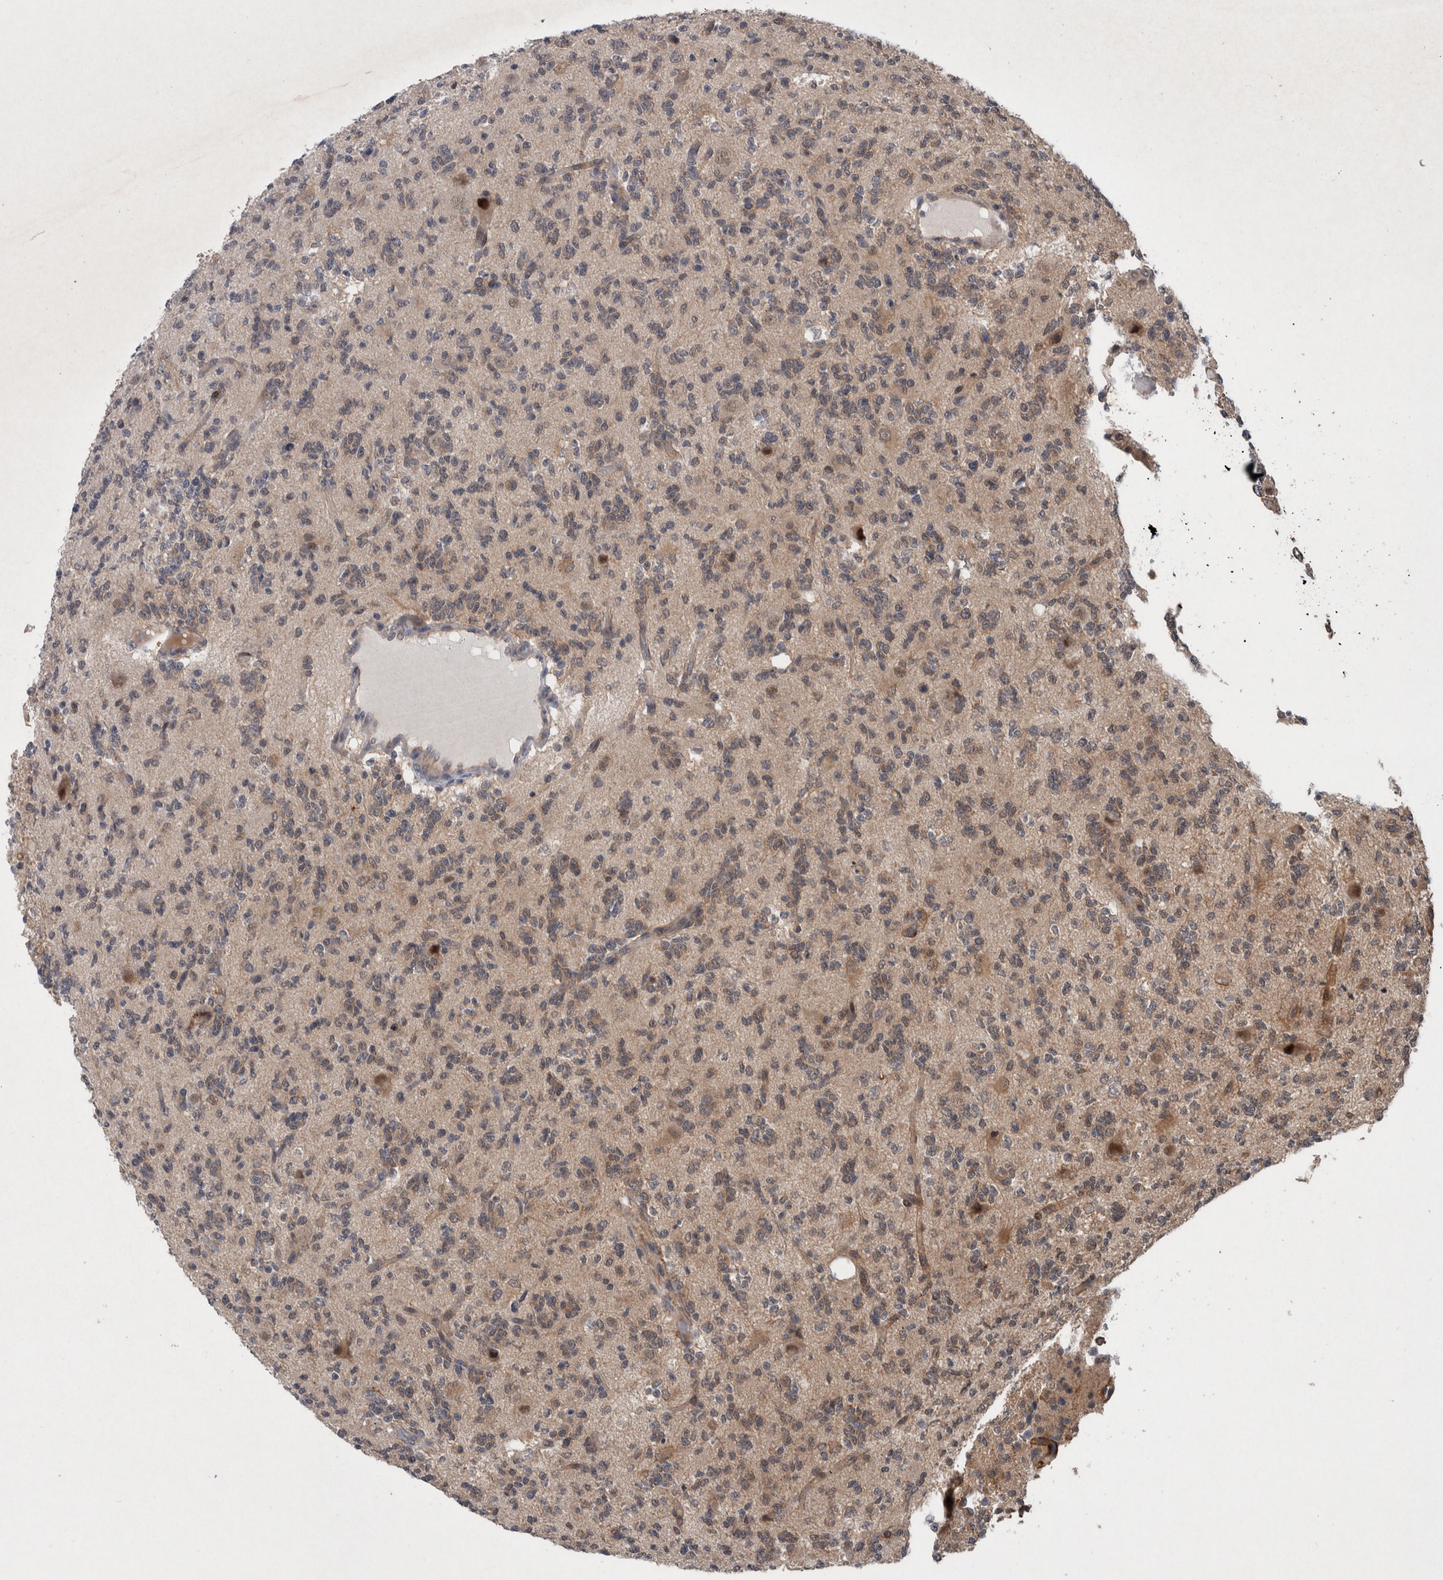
{"staining": {"intensity": "weak", "quantity": "25%-75%", "location": "cytoplasmic/membranous"}, "tissue": "glioma", "cell_type": "Tumor cells", "image_type": "cancer", "snomed": [{"axis": "morphology", "description": "Glioma, malignant, High grade"}, {"axis": "topography", "description": "Brain"}], "caption": "Immunohistochemistry (IHC) photomicrograph of neoplastic tissue: malignant glioma (high-grade) stained using IHC exhibits low levels of weak protein expression localized specifically in the cytoplasmic/membranous of tumor cells, appearing as a cytoplasmic/membranous brown color.", "gene": "GIMAP6", "patient": {"sex": "female", "age": 62}}